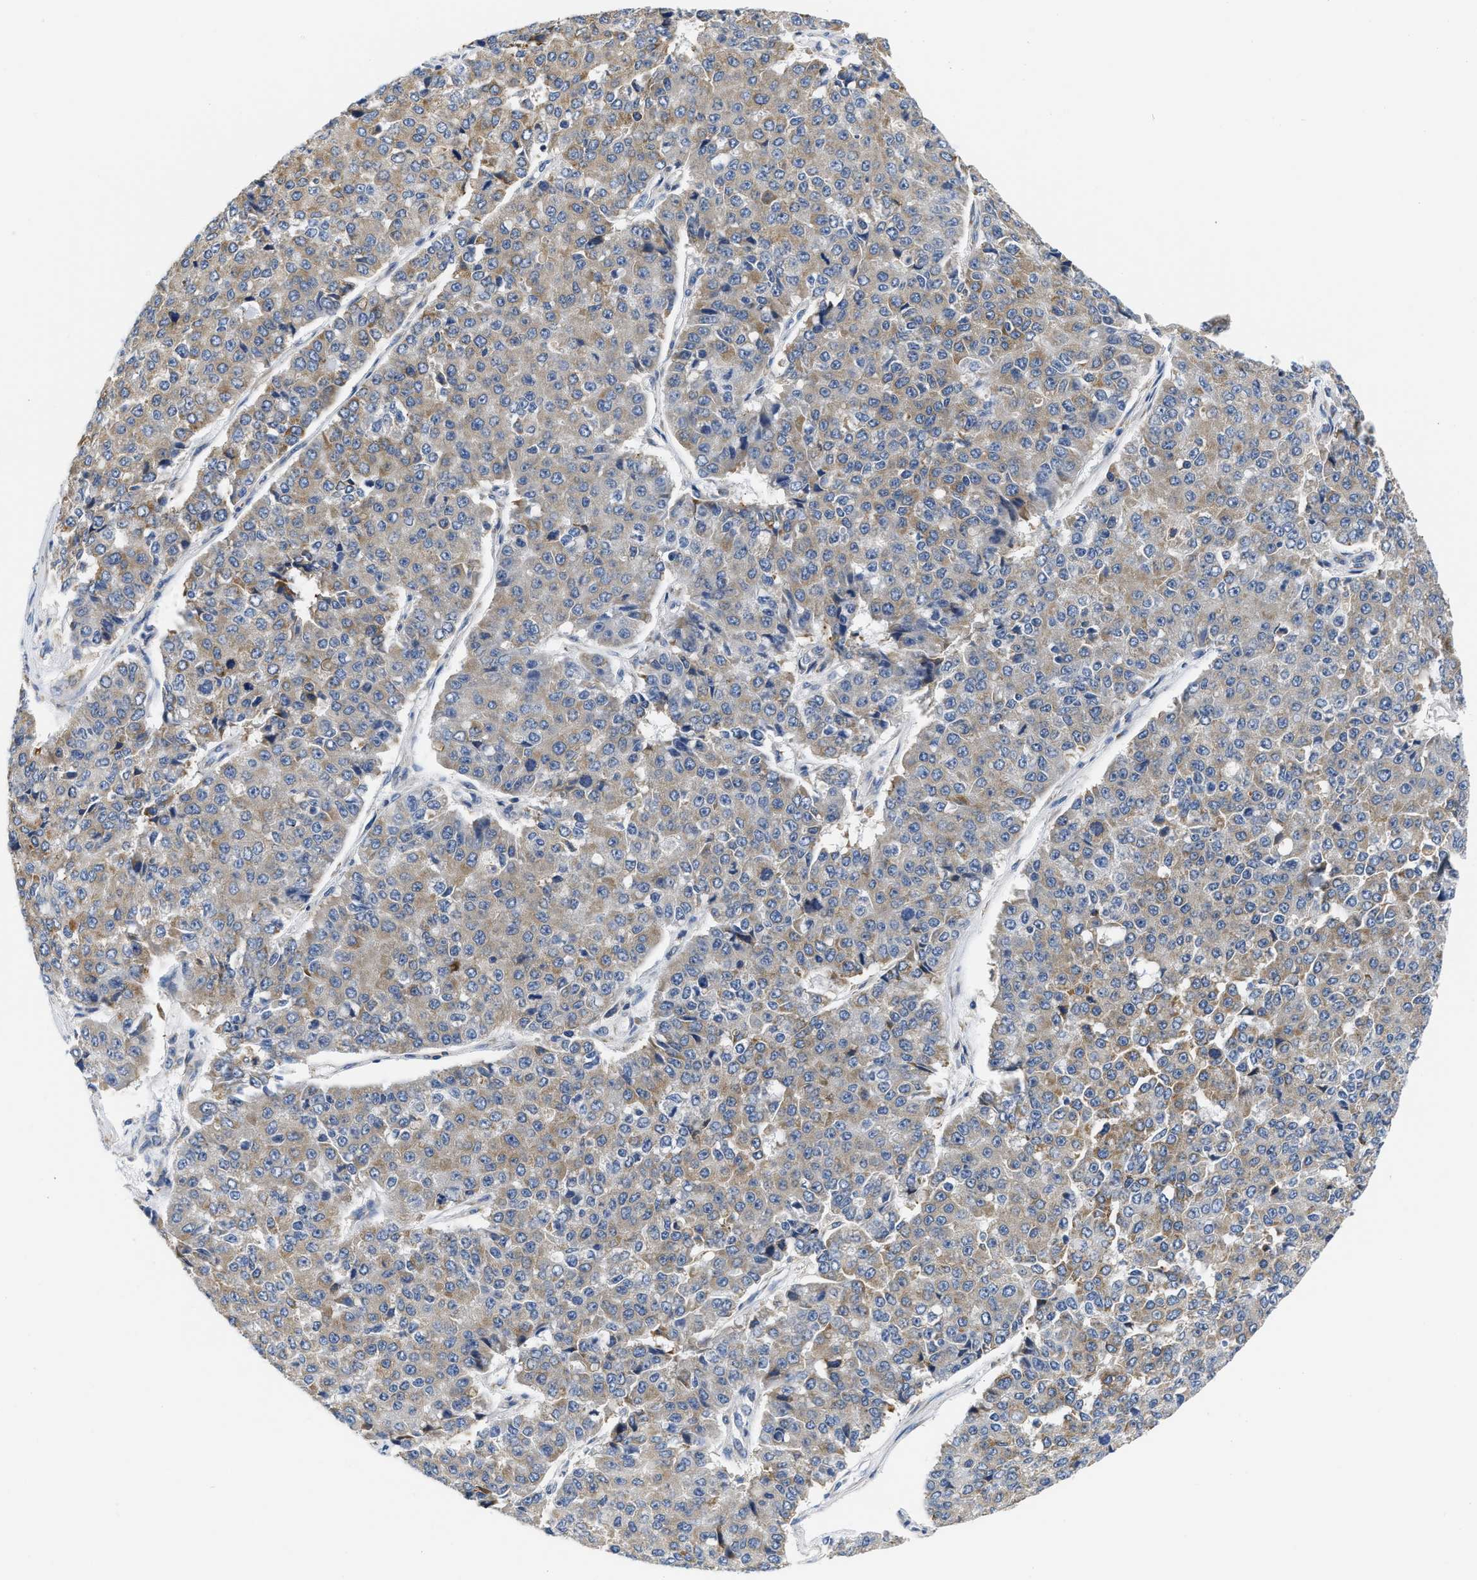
{"staining": {"intensity": "moderate", "quantity": ">75%", "location": "cytoplasmic/membranous"}, "tissue": "pancreatic cancer", "cell_type": "Tumor cells", "image_type": "cancer", "snomed": [{"axis": "morphology", "description": "Adenocarcinoma, NOS"}, {"axis": "topography", "description": "Pancreas"}], "caption": "The image demonstrates a brown stain indicating the presence of a protein in the cytoplasmic/membranous of tumor cells in pancreatic cancer. The staining is performed using DAB (3,3'-diaminobenzidine) brown chromogen to label protein expression. The nuclei are counter-stained blue using hematoxylin.", "gene": "HDHD3", "patient": {"sex": "male", "age": 50}}